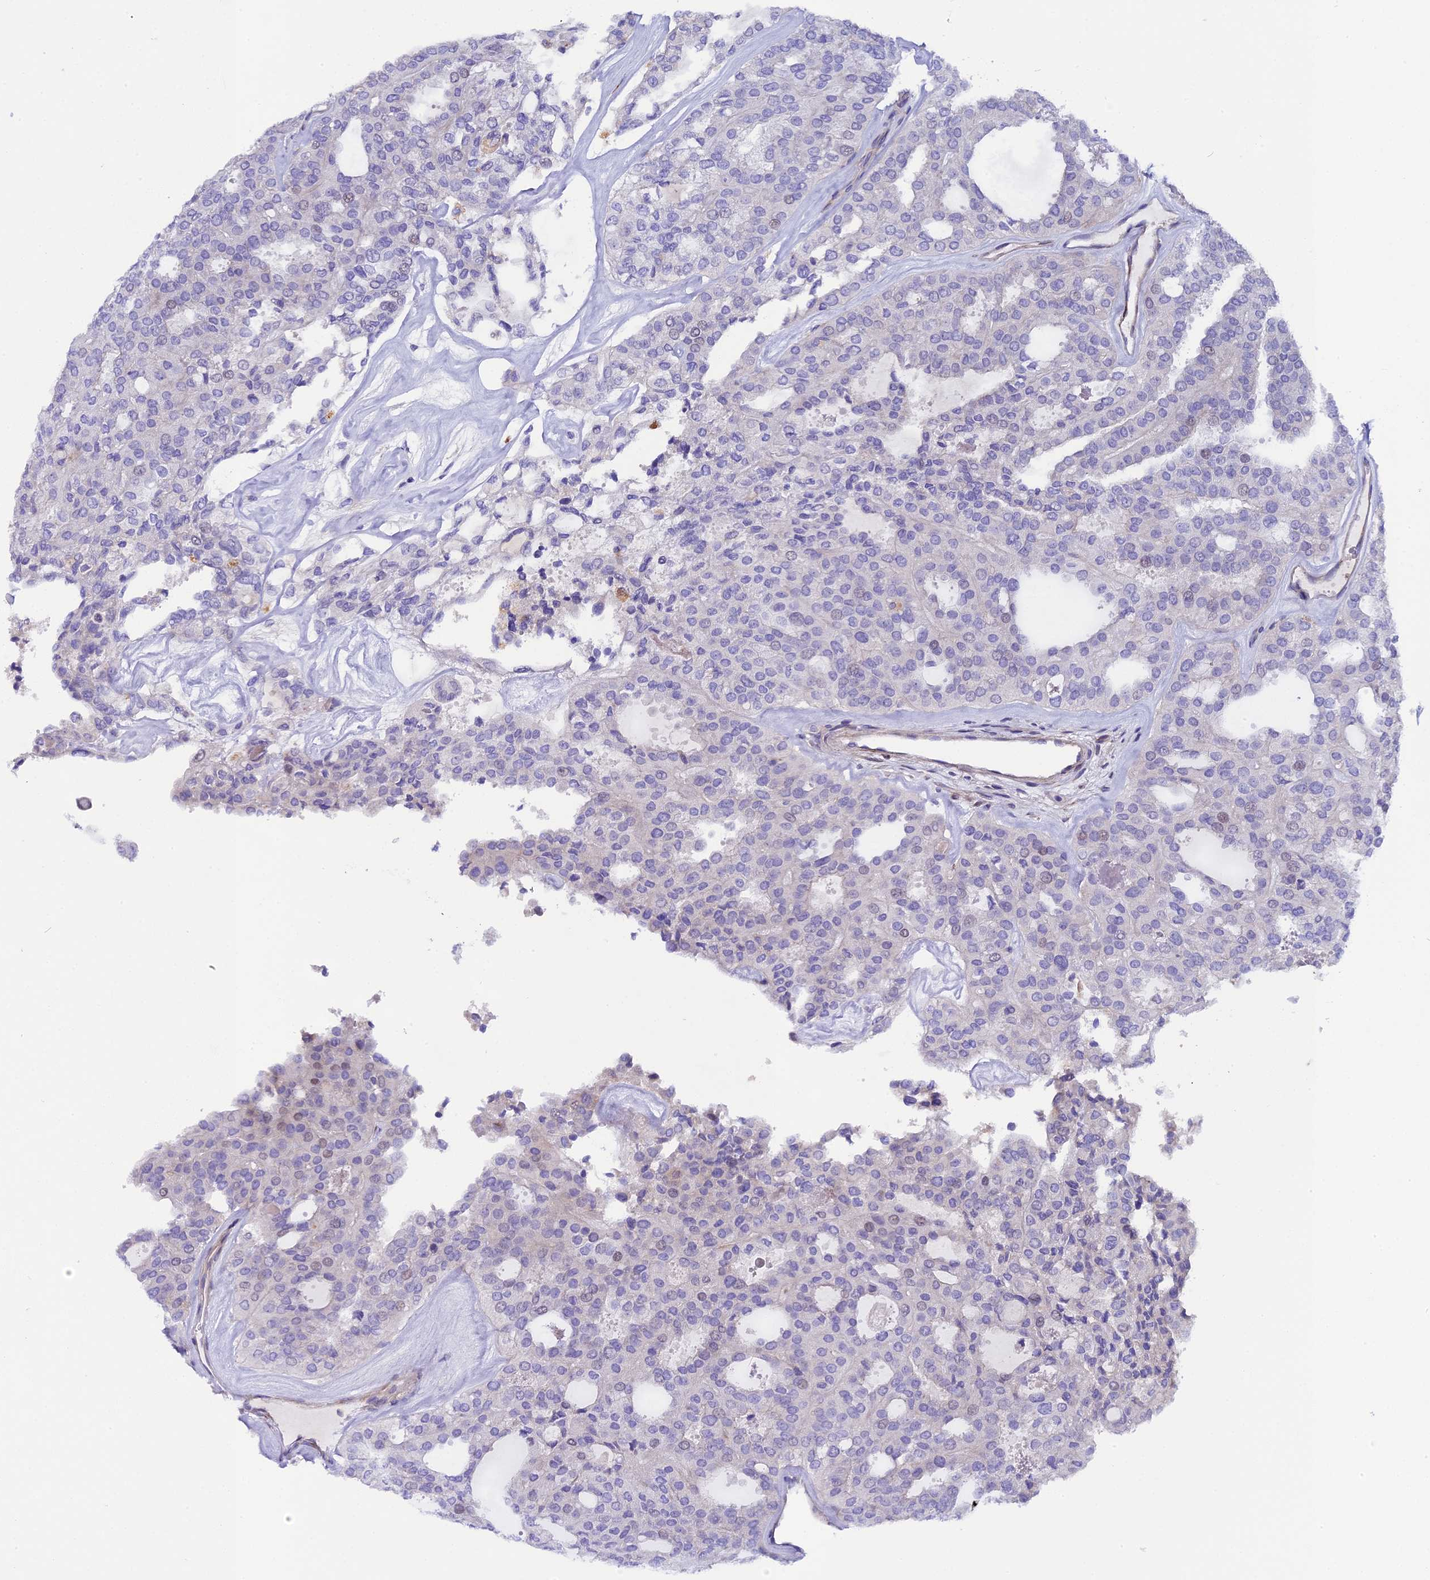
{"staining": {"intensity": "negative", "quantity": "none", "location": "none"}, "tissue": "thyroid cancer", "cell_type": "Tumor cells", "image_type": "cancer", "snomed": [{"axis": "morphology", "description": "Follicular adenoma carcinoma, NOS"}, {"axis": "topography", "description": "Thyroid gland"}], "caption": "Immunohistochemistry (IHC) histopathology image of thyroid follicular adenoma carcinoma stained for a protein (brown), which demonstrates no expression in tumor cells.", "gene": "PIGU", "patient": {"sex": "male", "age": 75}}